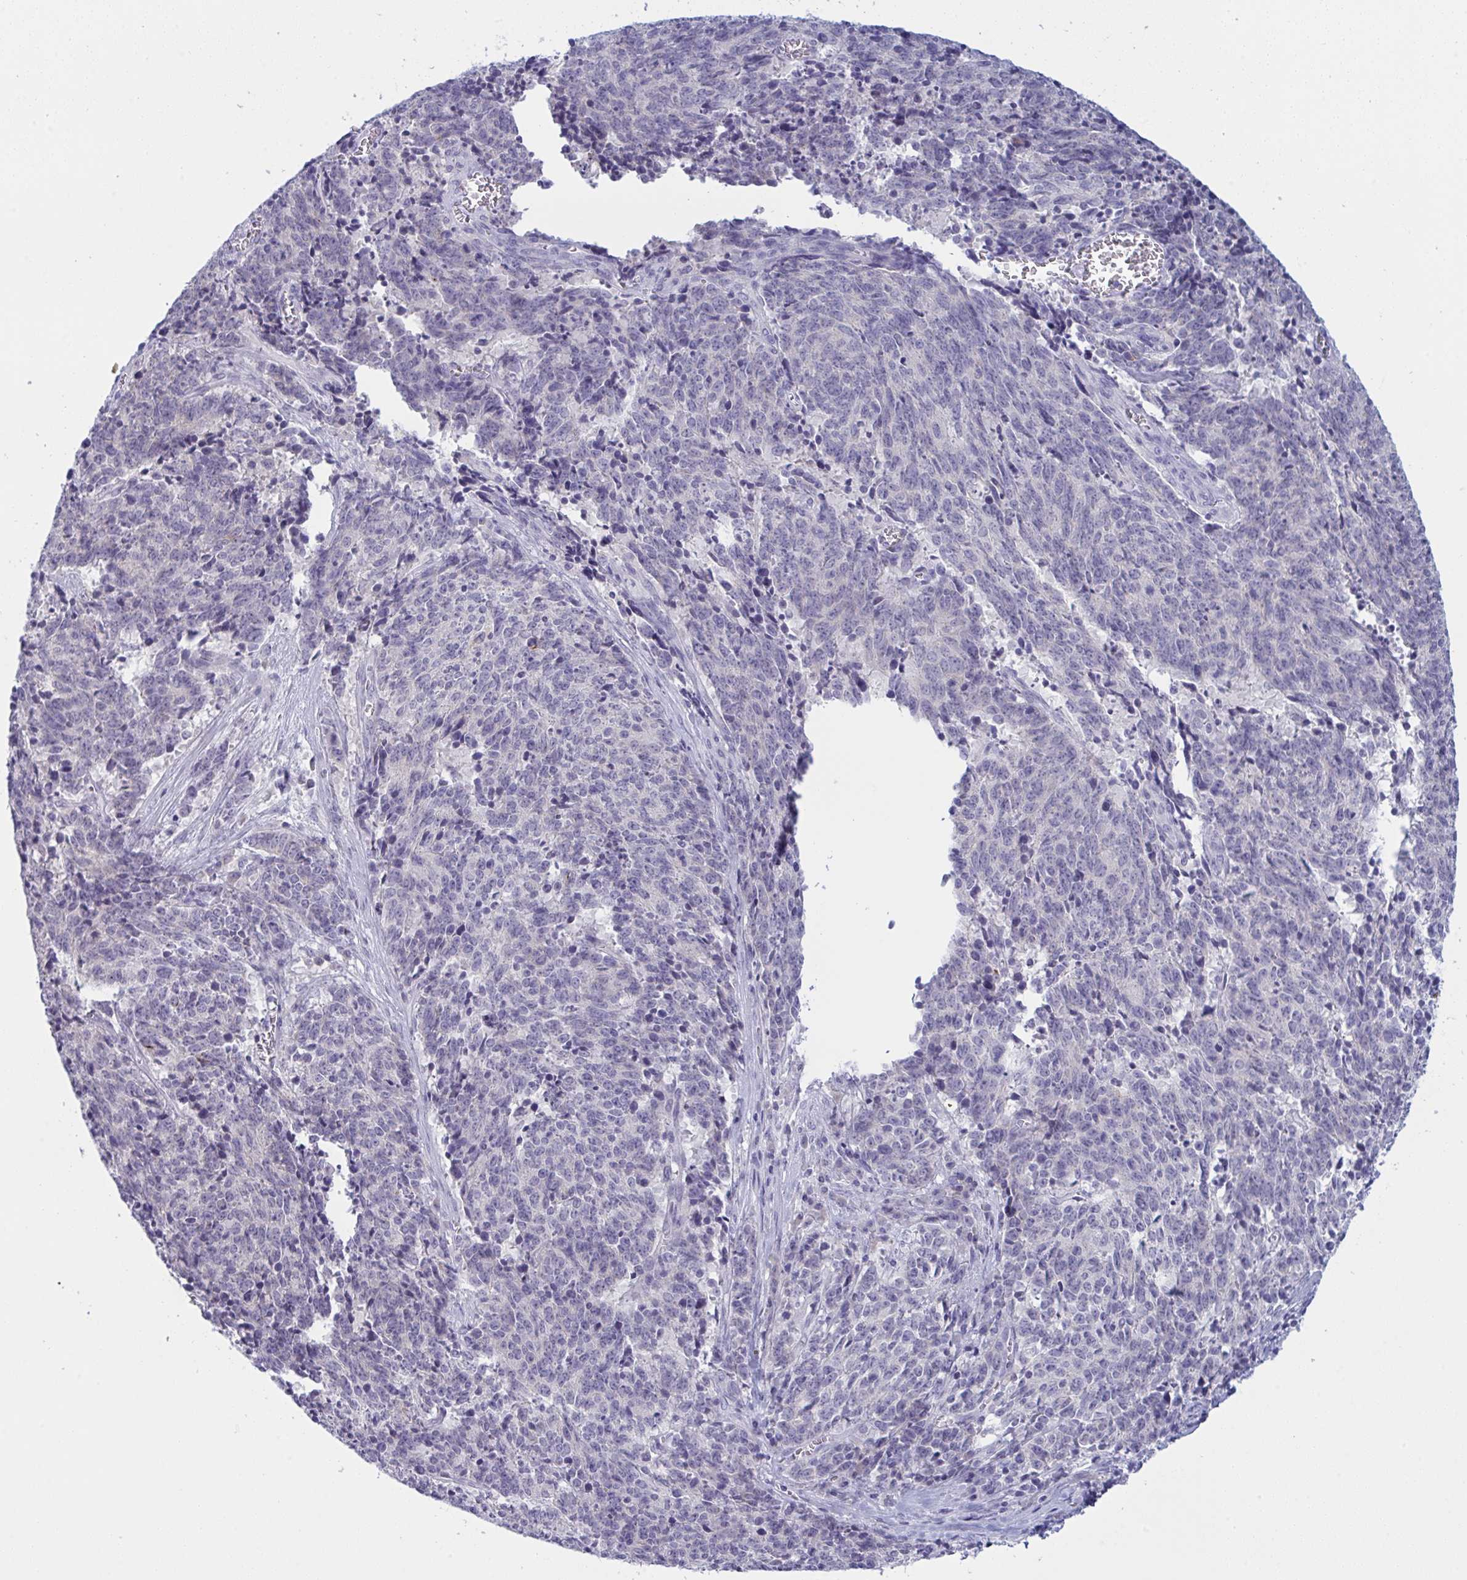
{"staining": {"intensity": "negative", "quantity": "none", "location": "none"}, "tissue": "cervical cancer", "cell_type": "Tumor cells", "image_type": "cancer", "snomed": [{"axis": "morphology", "description": "Squamous cell carcinoma, NOS"}, {"axis": "topography", "description": "Cervix"}], "caption": "There is no significant staining in tumor cells of cervical squamous cell carcinoma.", "gene": "TENT5D", "patient": {"sex": "female", "age": 29}}